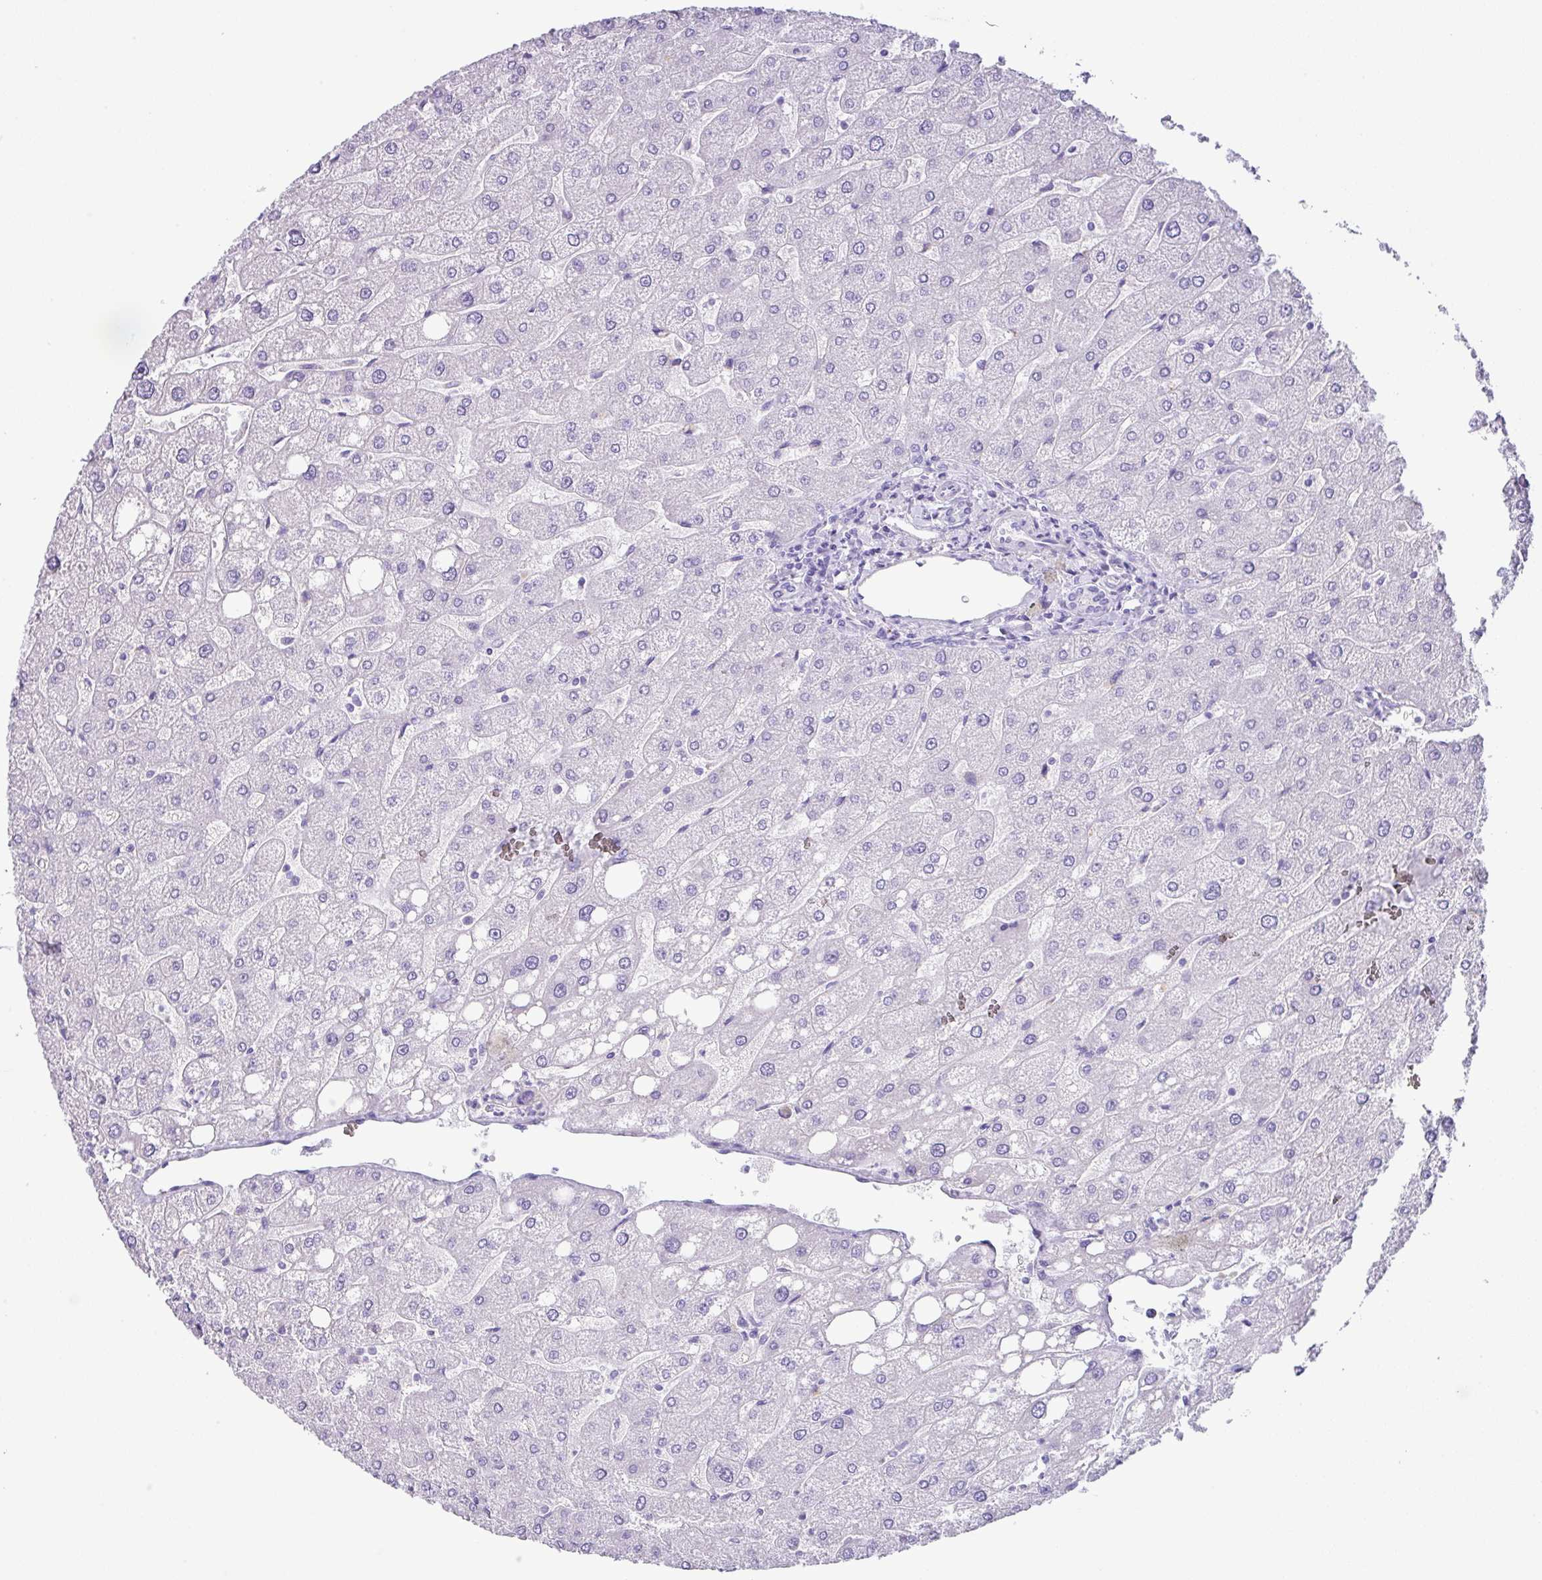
{"staining": {"intensity": "negative", "quantity": "none", "location": "none"}, "tissue": "liver", "cell_type": "Cholangiocytes", "image_type": "normal", "snomed": [{"axis": "morphology", "description": "Normal tissue, NOS"}, {"axis": "topography", "description": "Liver"}], "caption": "IHC photomicrograph of benign liver stained for a protein (brown), which exhibits no positivity in cholangiocytes.", "gene": "ZG16", "patient": {"sex": "male", "age": 67}}